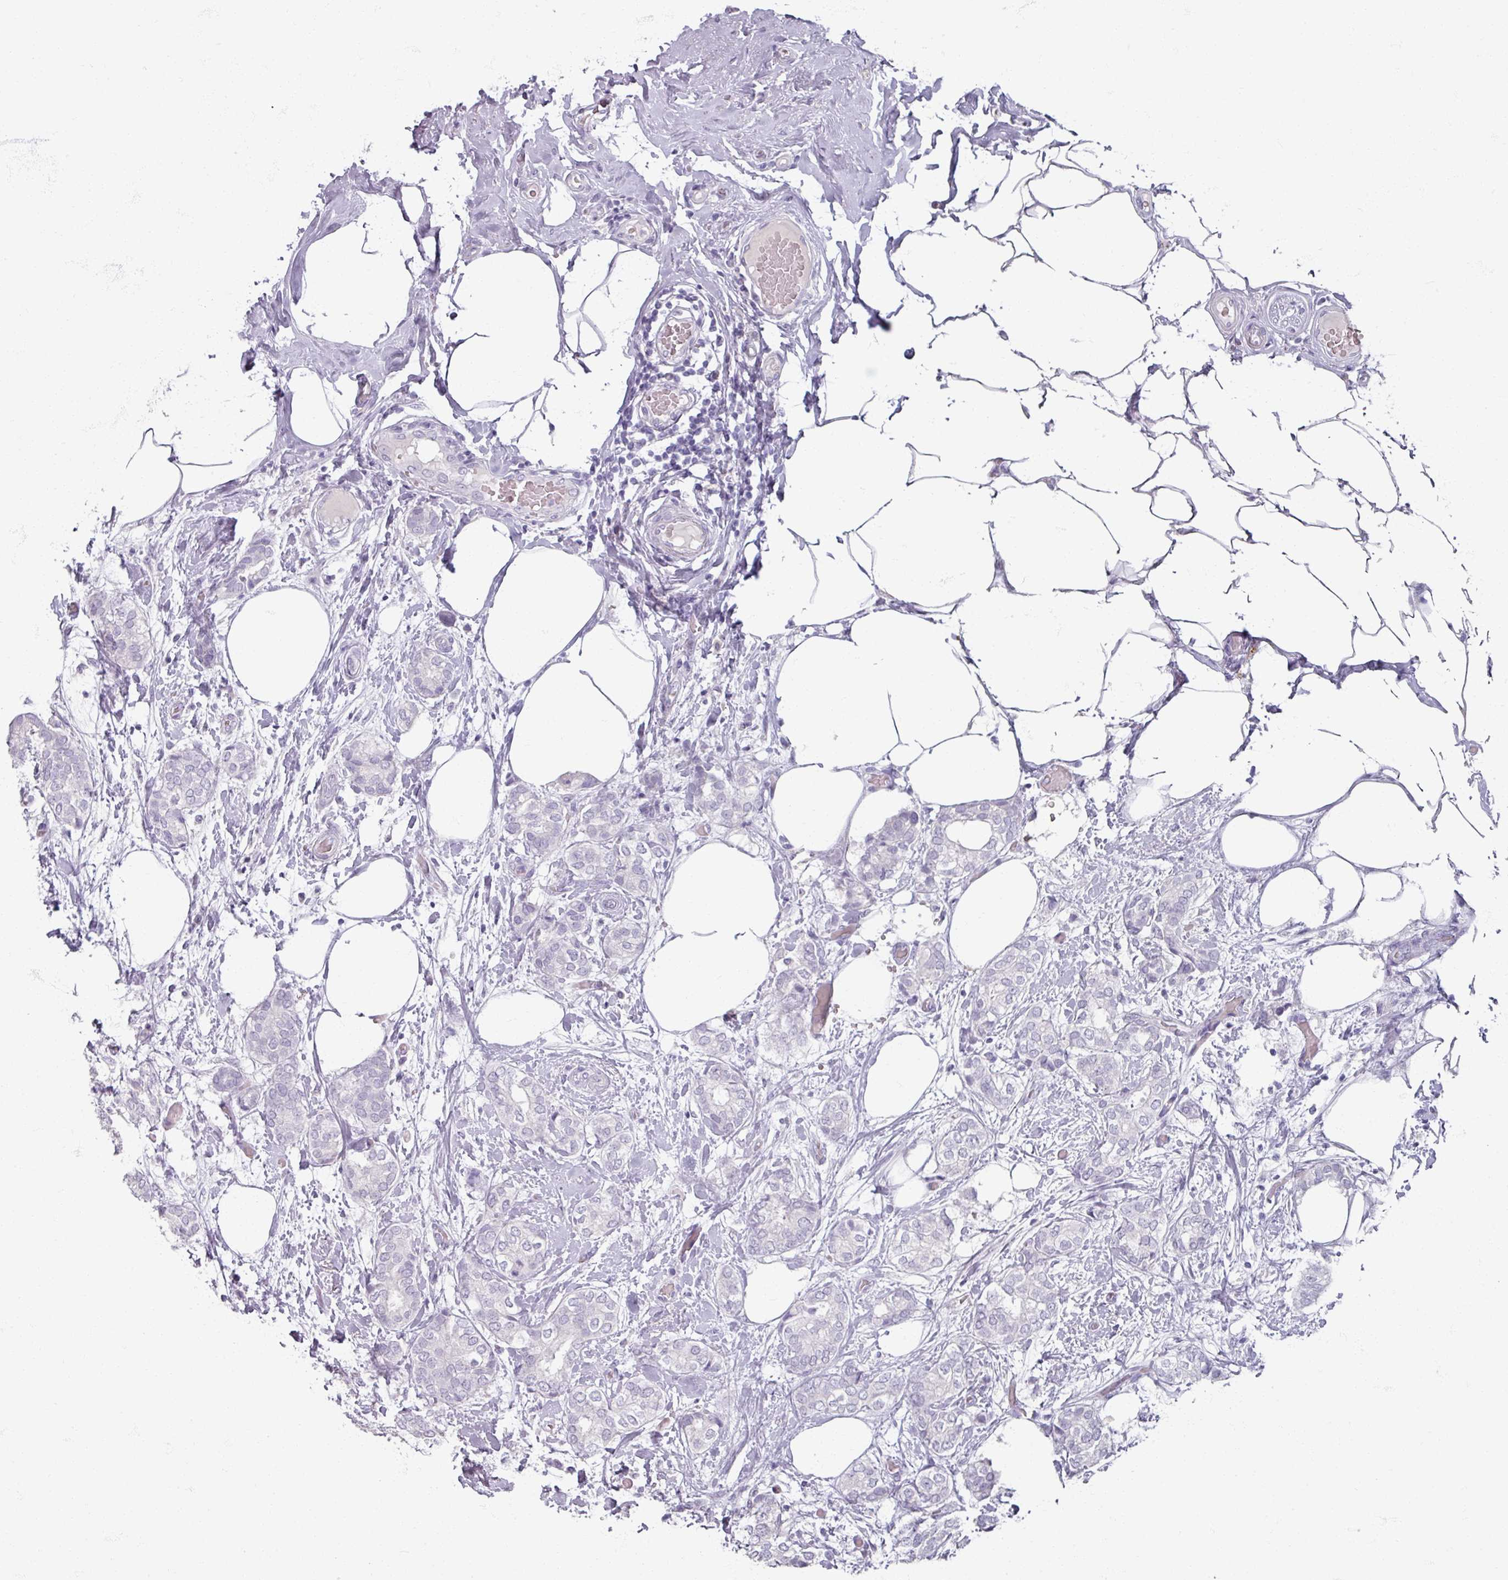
{"staining": {"intensity": "negative", "quantity": "none", "location": "none"}, "tissue": "breast cancer", "cell_type": "Tumor cells", "image_type": "cancer", "snomed": [{"axis": "morphology", "description": "Duct carcinoma"}, {"axis": "topography", "description": "Breast"}], "caption": "A high-resolution image shows immunohistochemistry (IHC) staining of breast cancer (intraductal carcinoma), which demonstrates no significant expression in tumor cells. The staining is performed using DAB brown chromogen with nuclei counter-stained in using hematoxylin.", "gene": "TG", "patient": {"sex": "female", "age": 73}}